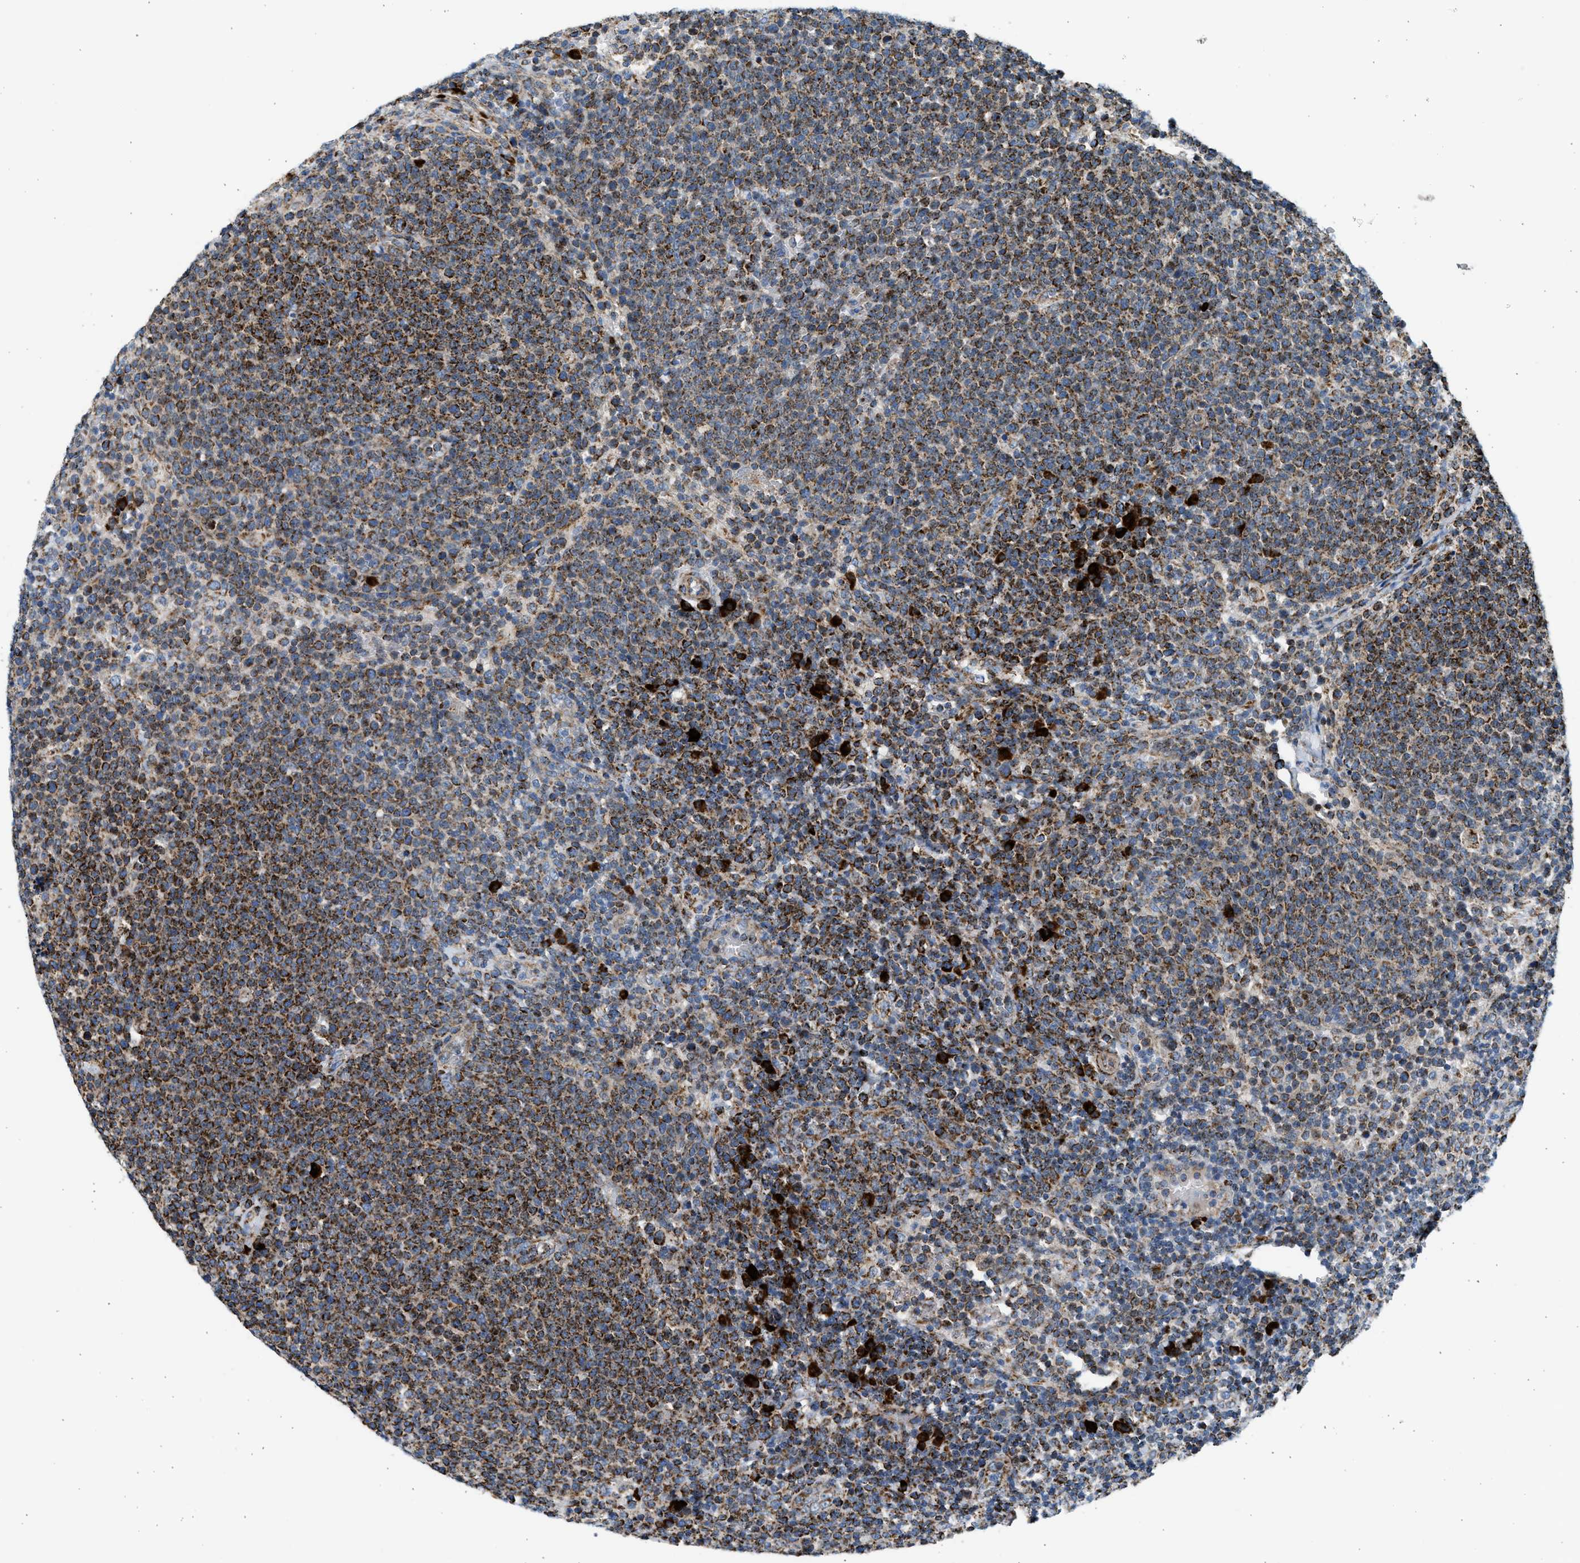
{"staining": {"intensity": "strong", "quantity": ">75%", "location": "cytoplasmic/membranous"}, "tissue": "lymphoma", "cell_type": "Tumor cells", "image_type": "cancer", "snomed": [{"axis": "morphology", "description": "Malignant lymphoma, non-Hodgkin's type, High grade"}, {"axis": "topography", "description": "Lymph node"}], "caption": "Immunohistochemistry (IHC) (DAB) staining of human lymphoma displays strong cytoplasmic/membranous protein staining in about >75% of tumor cells.", "gene": "KCNMB3", "patient": {"sex": "male", "age": 61}}